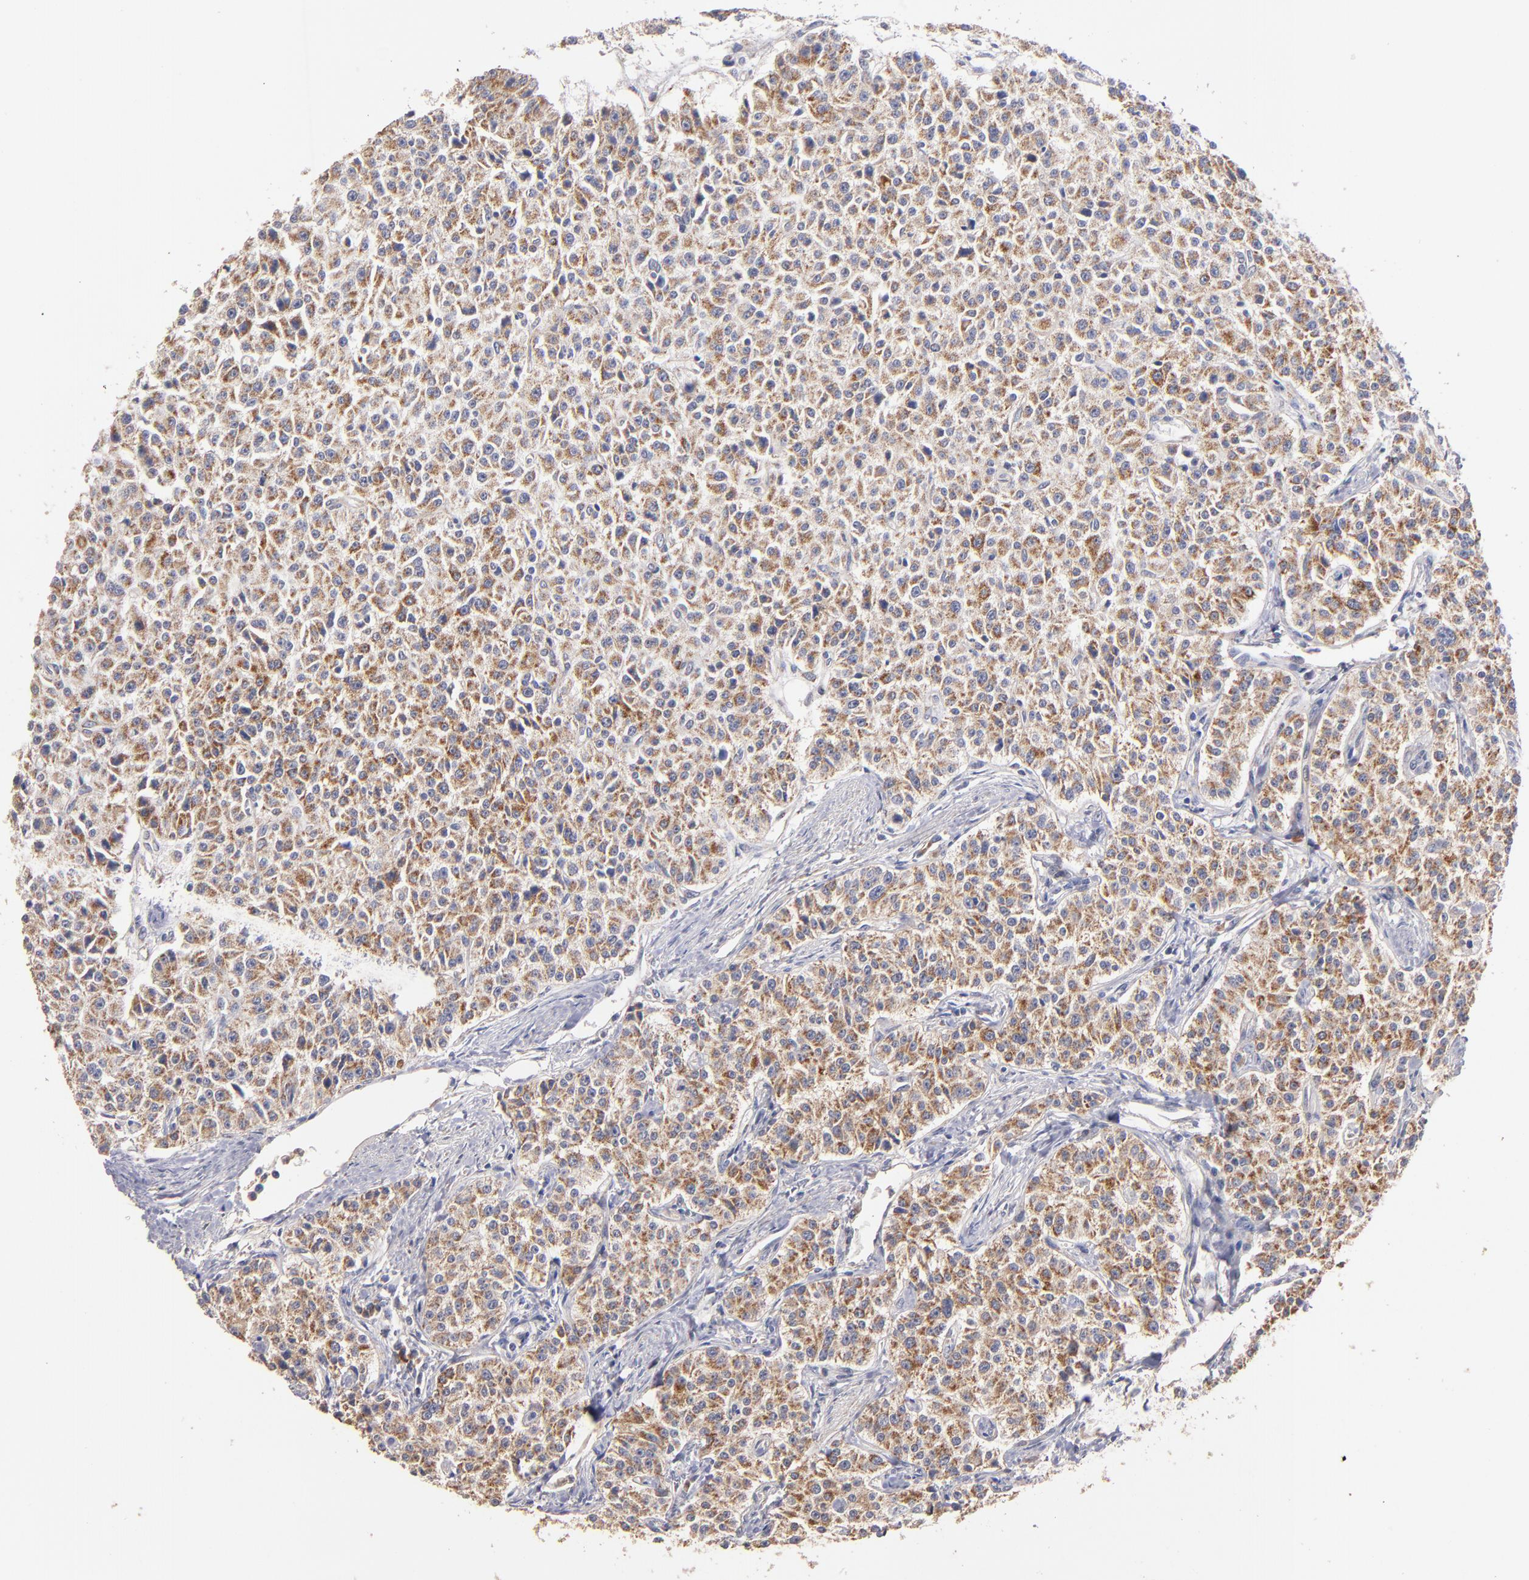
{"staining": {"intensity": "moderate", "quantity": ">75%", "location": "cytoplasmic/membranous"}, "tissue": "carcinoid", "cell_type": "Tumor cells", "image_type": "cancer", "snomed": [{"axis": "morphology", "description": "Carcinoid, malignant, NOS"}, {"axis": "topography", "description": "Stomach"}], "caption": "Moderate cytoplasmic/membranous protein expression is appreciated in about >75% of tumor cells in carcinoid.", "gene": "DIABLO", "patient": {"sex": "female", "age": 76}}